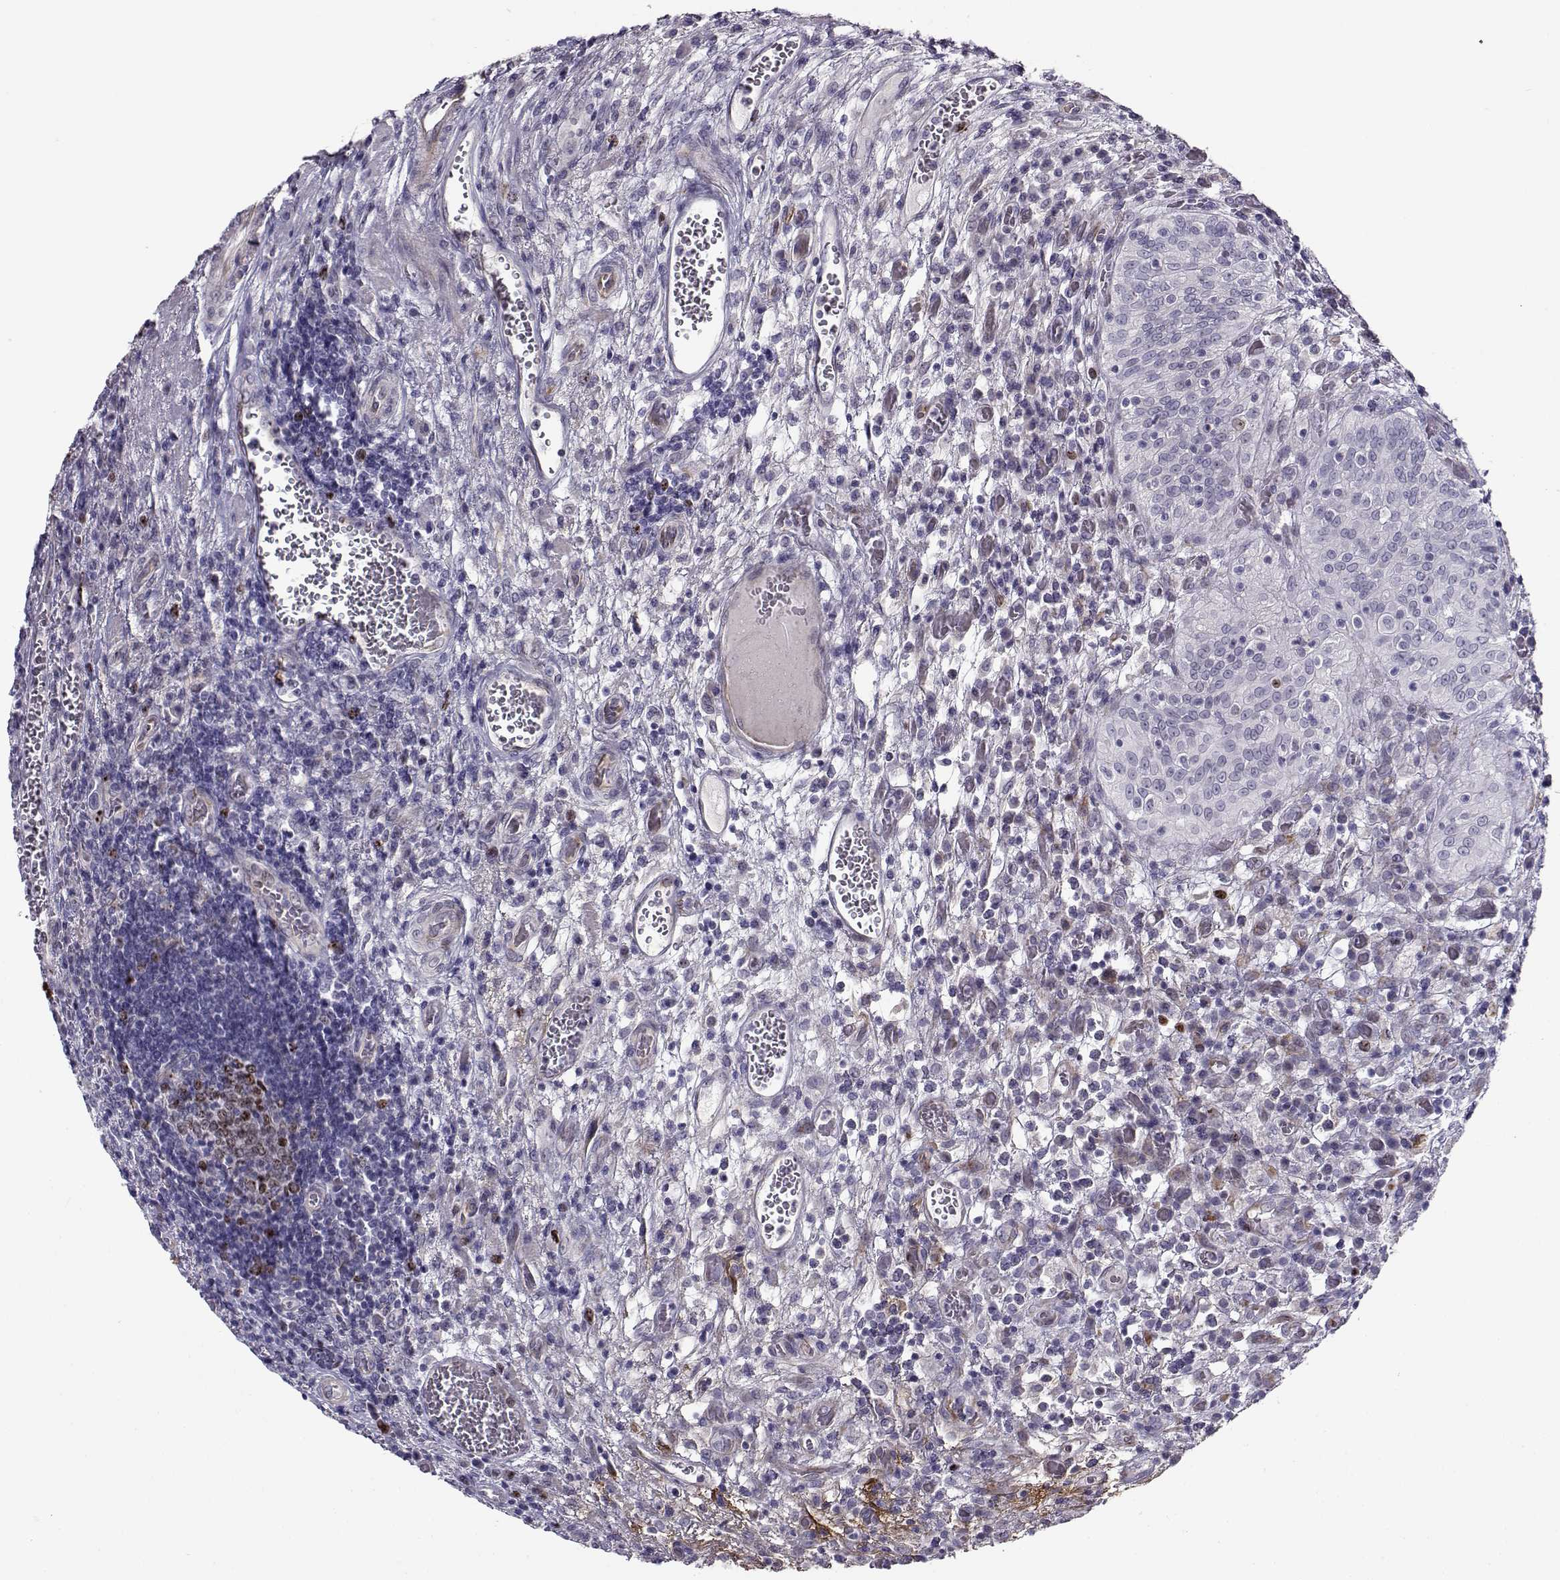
{"staining": {"intensity": "negative", "quantity": "none", "location": "none"}, "tissue": "urothelial cancer", "cell_type": "Tumor cells", "image_type": "cancer", "snomed": [{"axis": "morphology", "description": "Urothelial carcinoma, High grade"}, {"axis": "topography", "description": "Urinary bladder"}], "caption": "This photomicrograph is of urothelial cancer stained with immunohistochemistry (IHC) to label a protein in brown with the nuclei are counter-stained blue. There is no expression in tumor cells.", "gene": "NPW", "patient": {"sex": "male", "age": 60}}